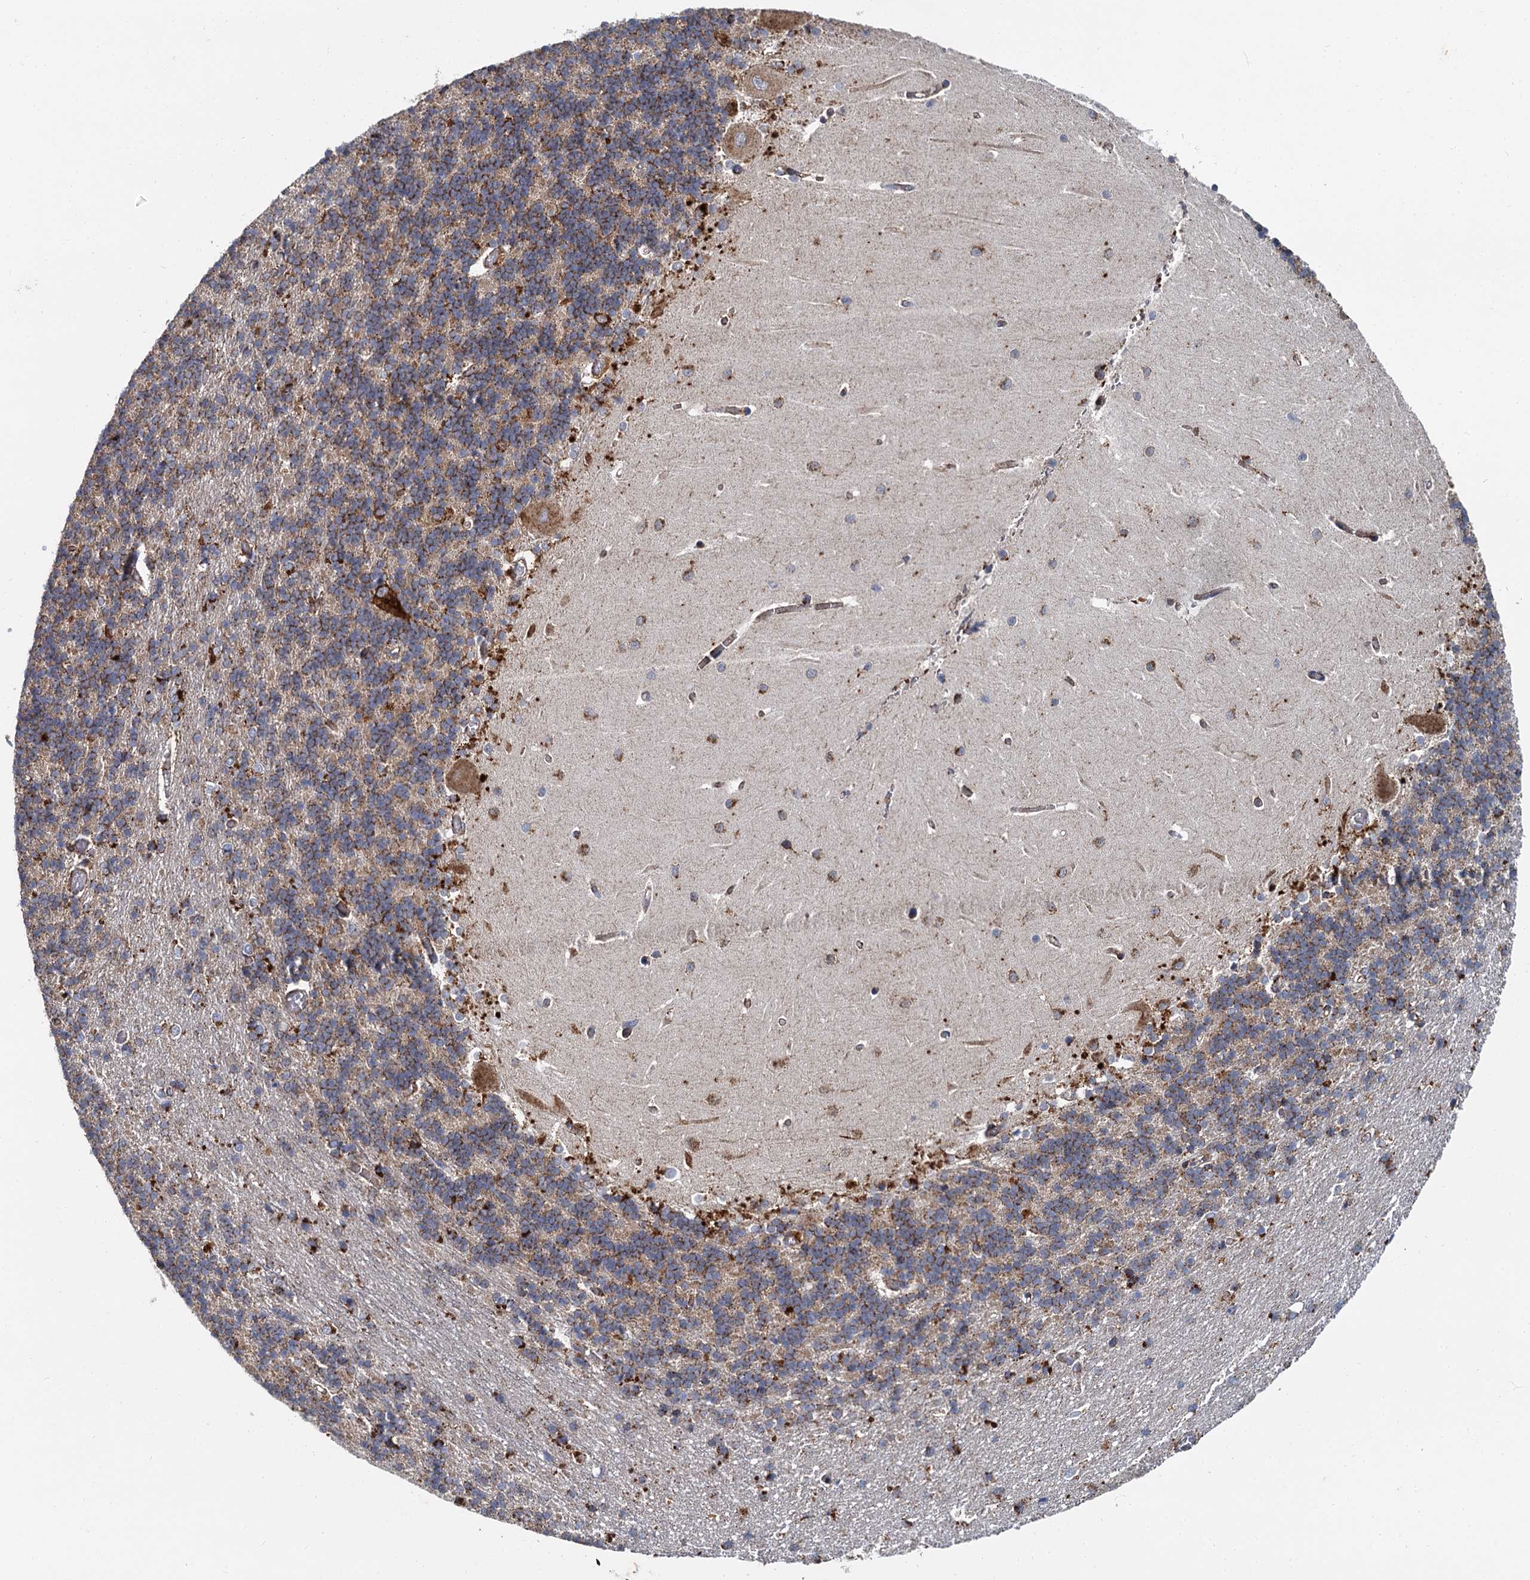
{"staining": {"intensity": "moderate", "quantity": "25%-75%", "location": "cytoplasmic/membranous"}, "tissue": "cerebellum", "cell_type": "Cells in granular layer", "image_type": "normal", "snomed": [{"axis": "morphology", "description": "Normal tissue, NOS"}, {"axis": "topography", "description": "Cerebellum"}], "caption": "Protein analysis of normal cerebellum shows moderate cytoplasmic/membranous expression in about 25%-75% of cells in granular layer.", "gene": "GBA1", "patient": {"sex": "male", "age": 37}}